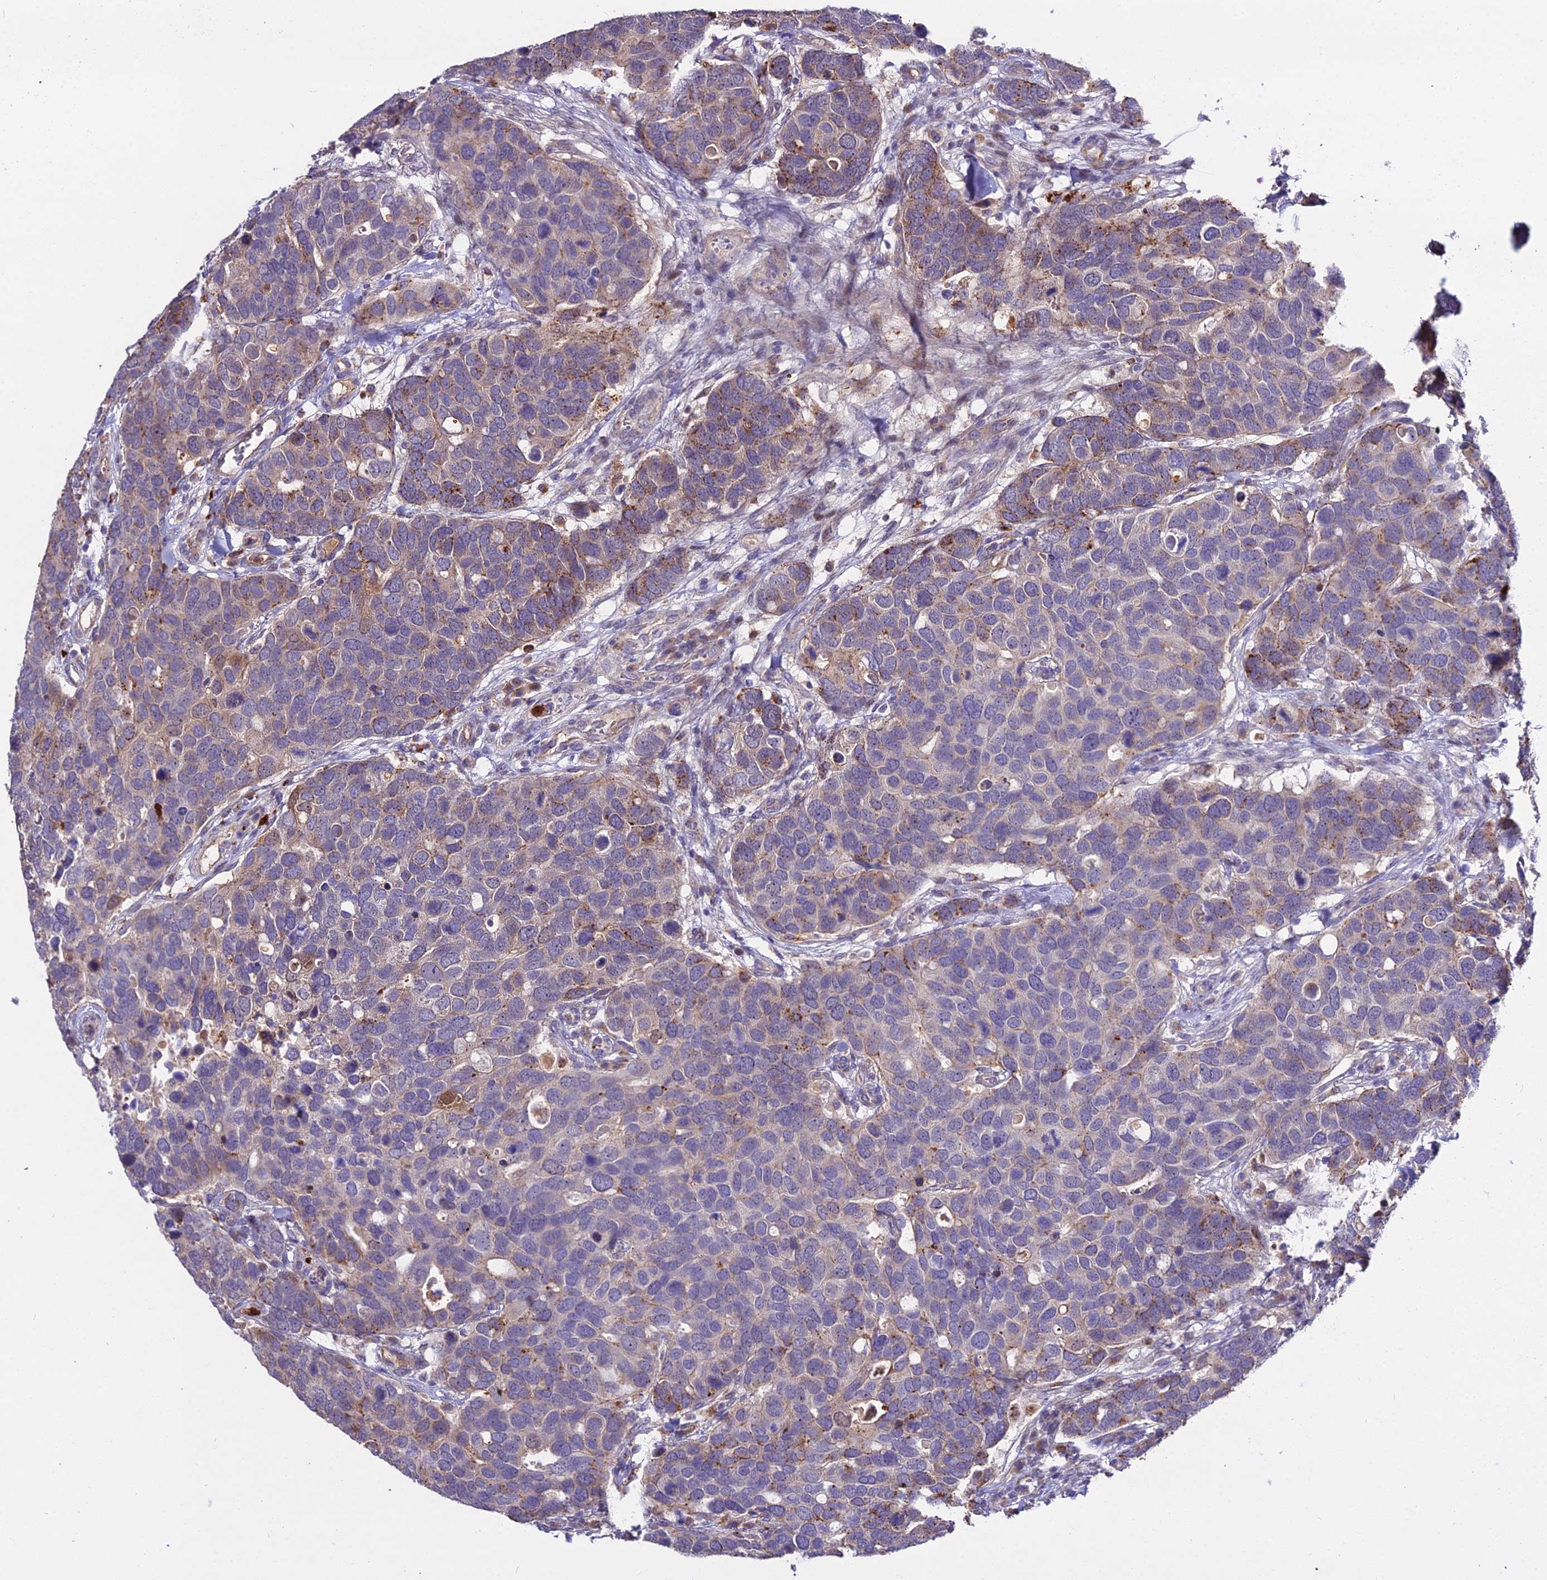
{"staining": {"intensity": "moderate", "quantity": "<25%", "location": "cytoplasmic/membranous"}, "tissue": "breast cancer", "cell_type": "Tumor cells", "image_type": "cancer", "snomed": [{"axis": "morphology", "description": "Duct carcinoma"}, {"axis": "topography", "description": "Breast"}], "caption": "Immunohistochemical staining of human breast cancer (intraductal carcinoma) exhibits low levels of moderate cytoplasmic/membranous staining in about <25% of tumor cells.", "gene": "EID2", "patient": {"sex": "female", "age": 83}}